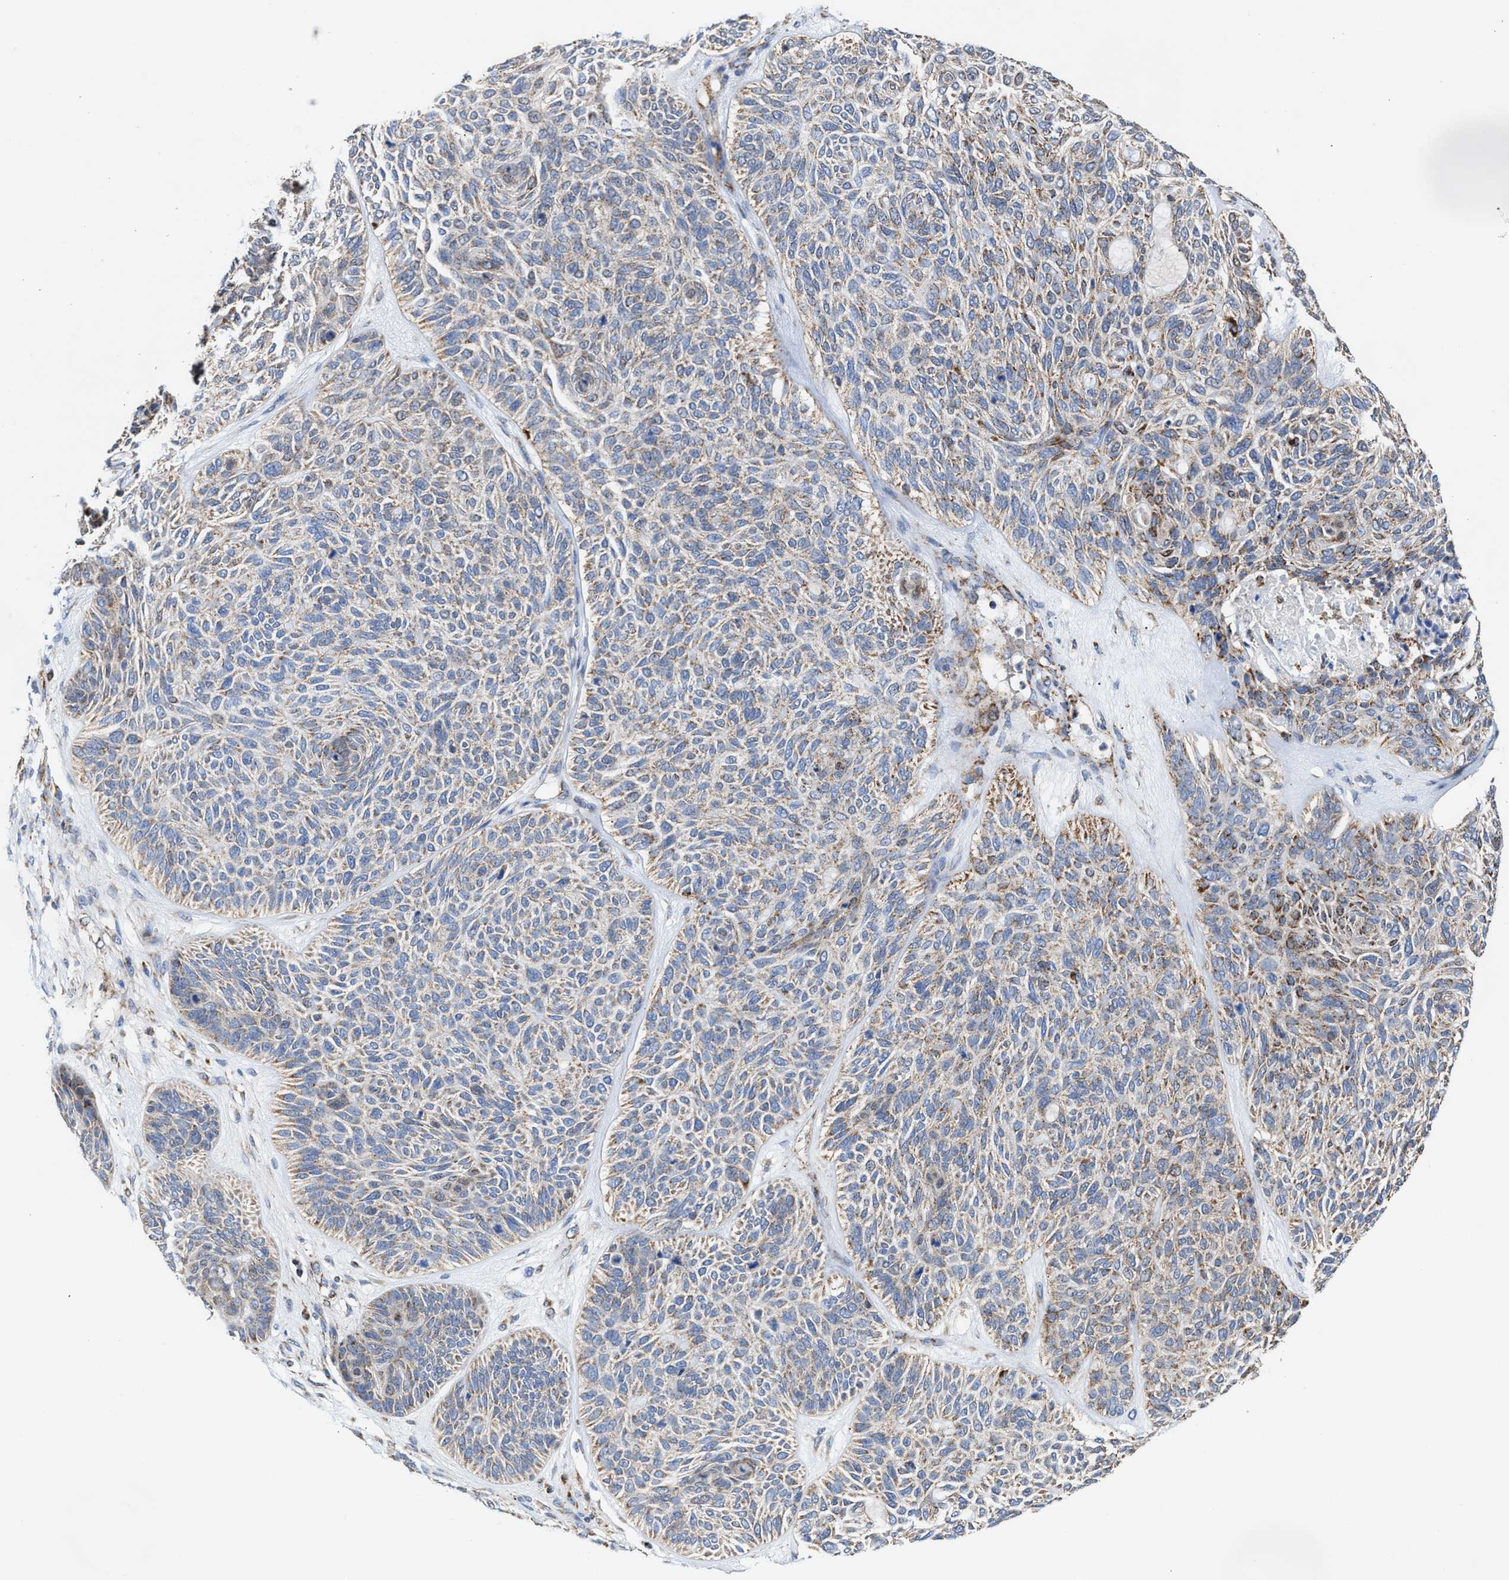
{"staining": {"intensity": "weak", "quantity": ">75%", "location": "cytoplasmic/membranous"}, "tissue": "skin cancer", "cell_type": "Tumor cells", "image_type": "cancer", "snomed": [{"axis": "morphology", "description": "Basal cell carcinoma"}, {"axis": "topography", "description": "Skin"}], "caption": "A brown stain shows weak cytoplasmic/membranous expression of a protein in skin cancer (basal cell carcinoma) tumor cells.", "gene": "MECR", "patient": {"sex": "male", "age": 55}}